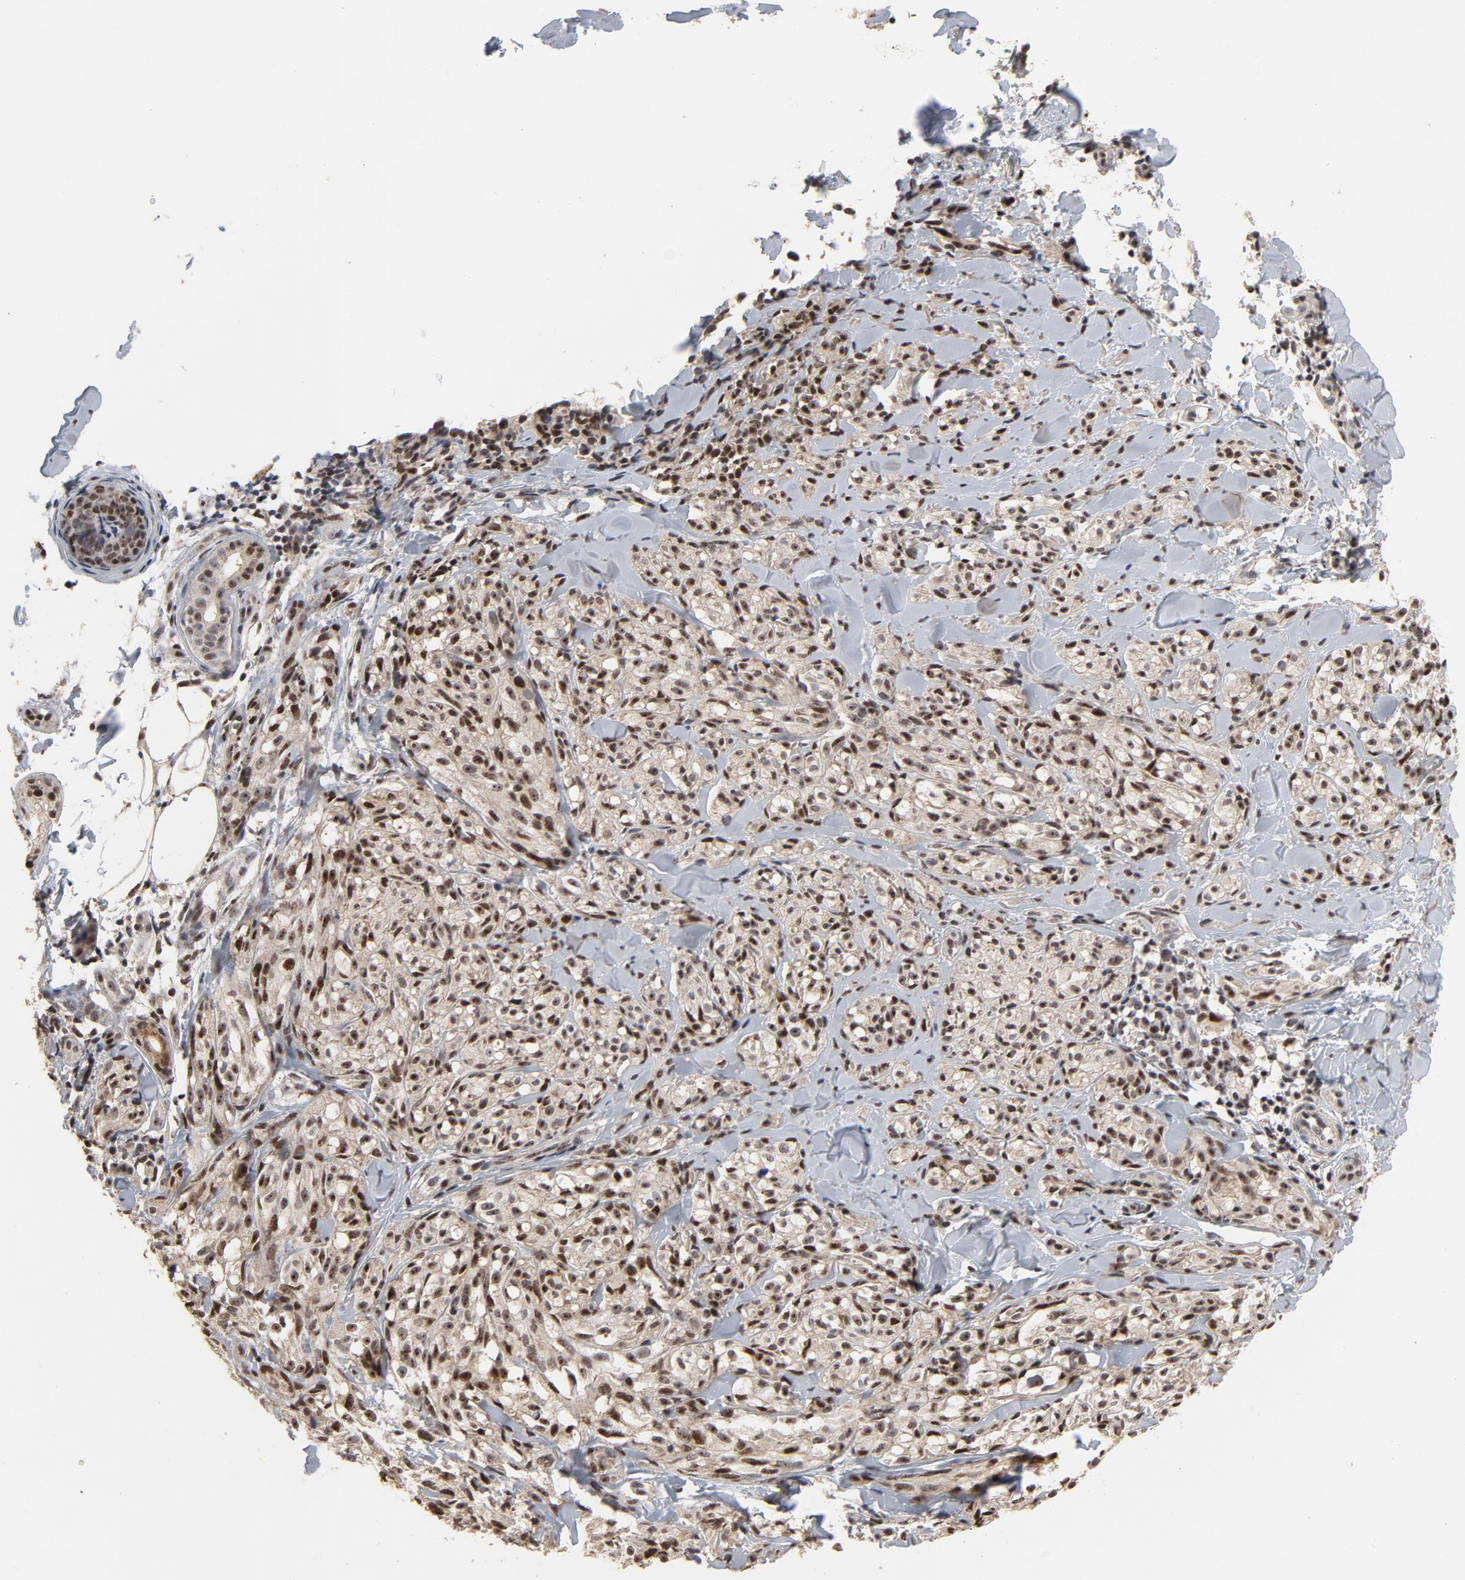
{"staining": {"intensity": "strong", "quantity": ">75%", "location": "nuclear"}, "tissue": "melanoma", "cell_type": "Tumor cells", "image_type": "cancer", "snomed": [{"axis": "morphology", "description": "Malignant melanoma, Metastatic site"}, {"axis": "topography", "description": "Skin"}], "caption": "Melanoma tissue exhibits strong nuclear staining in about >75% of tumor cells The staining was performed using DAB (3,3'-diaminobenzidine) to visualize the protein expression in brown, while the nuclei were stained in blue with hematoxylin (Magnification: 20x).", "gene": "TP53RK", "patient": {"sex": "female", "age": 66}}